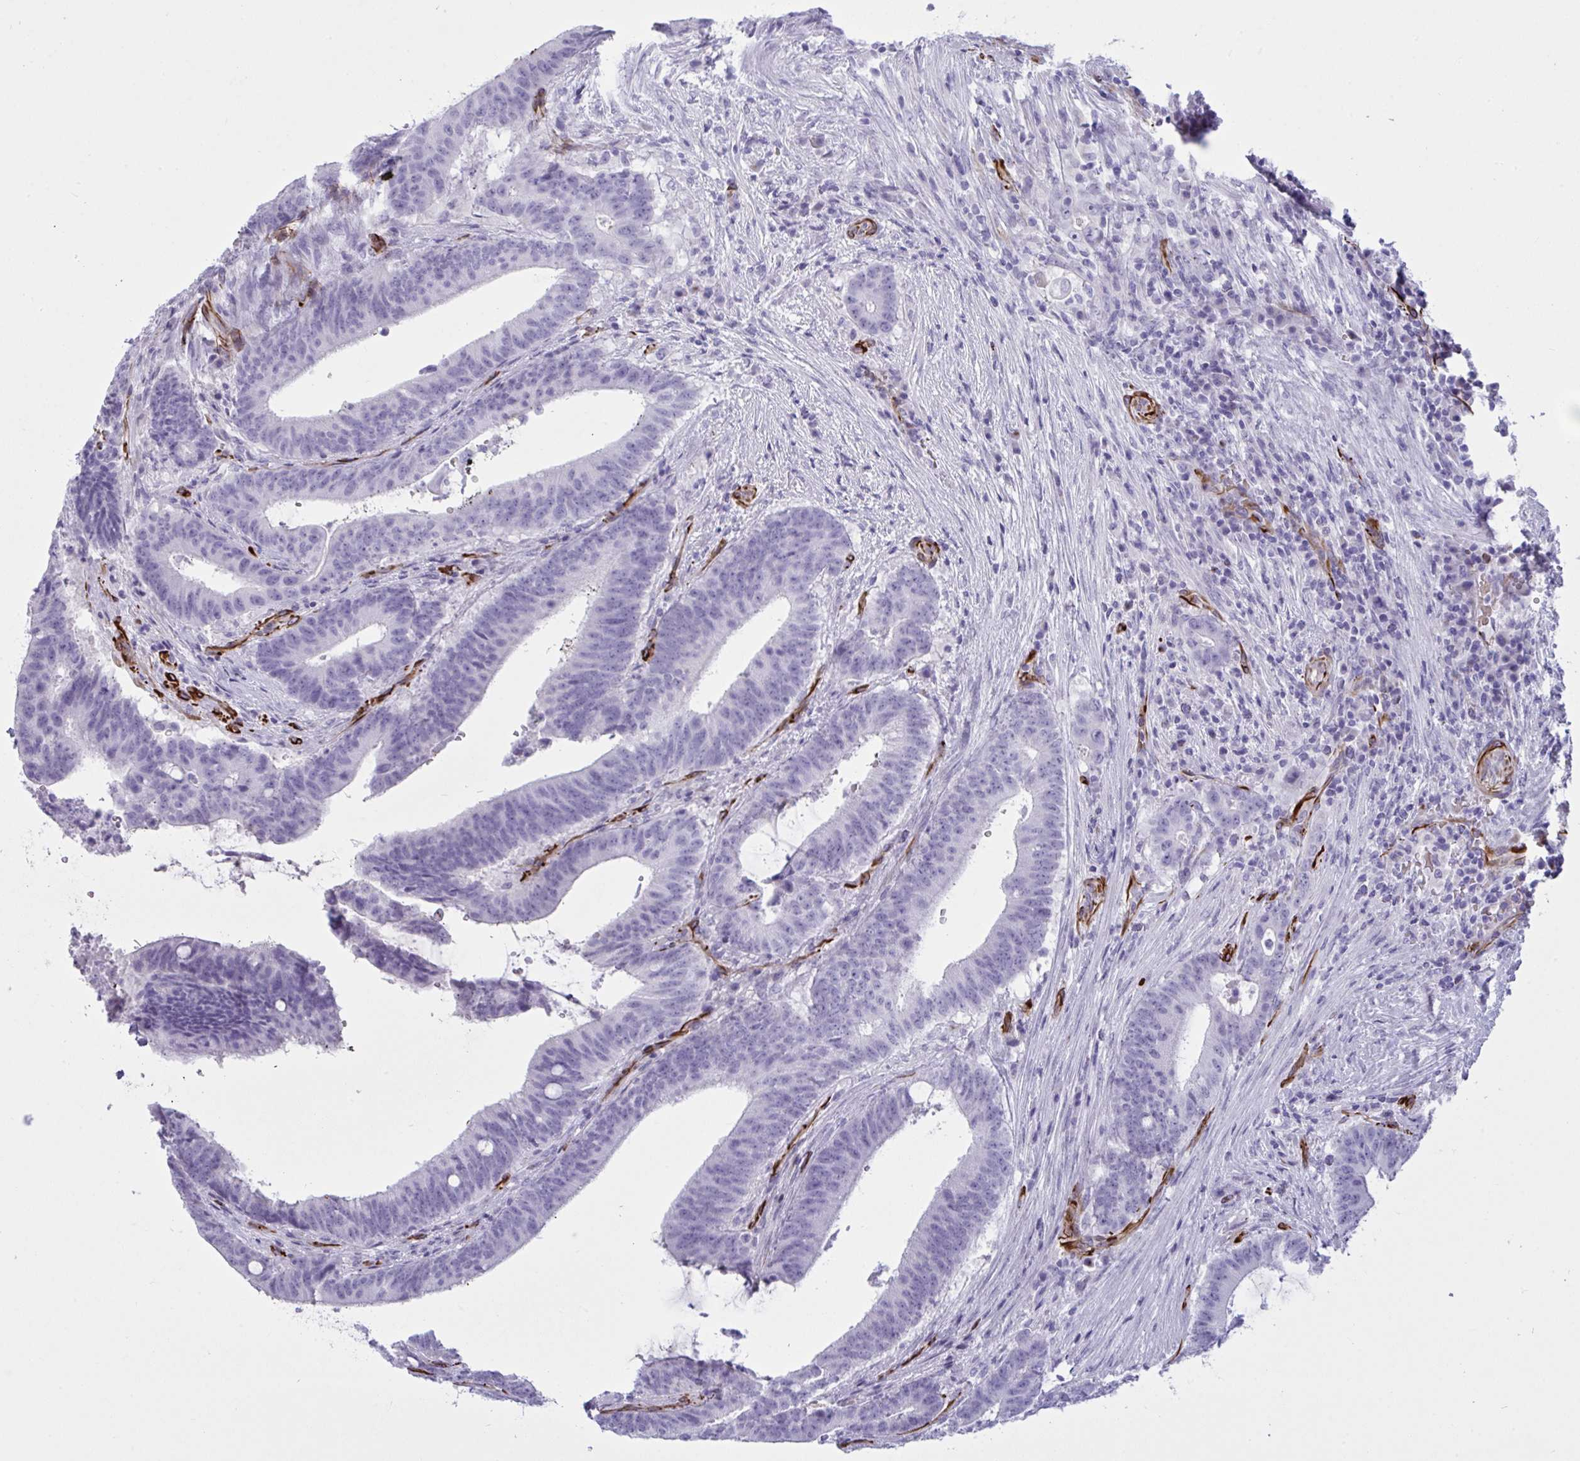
{"staining": {"intensity": "negative", "quantity": "none", "location": "none"}, "tissue": "colorectal cancer", "cell_type": "Tumor cells", "image_type": "cancer", "snomed": [{"axis": "morphology", "description": "Adenocarcinoma, NOS"}, {"axis": "topography", "description": "Colon"}], "caption": "There is no significant positivity in tumor cells of adenocarcinoma (colorectal).", "gene": "SLC35B1", "patient": {"sex": "female", "age": 43}}